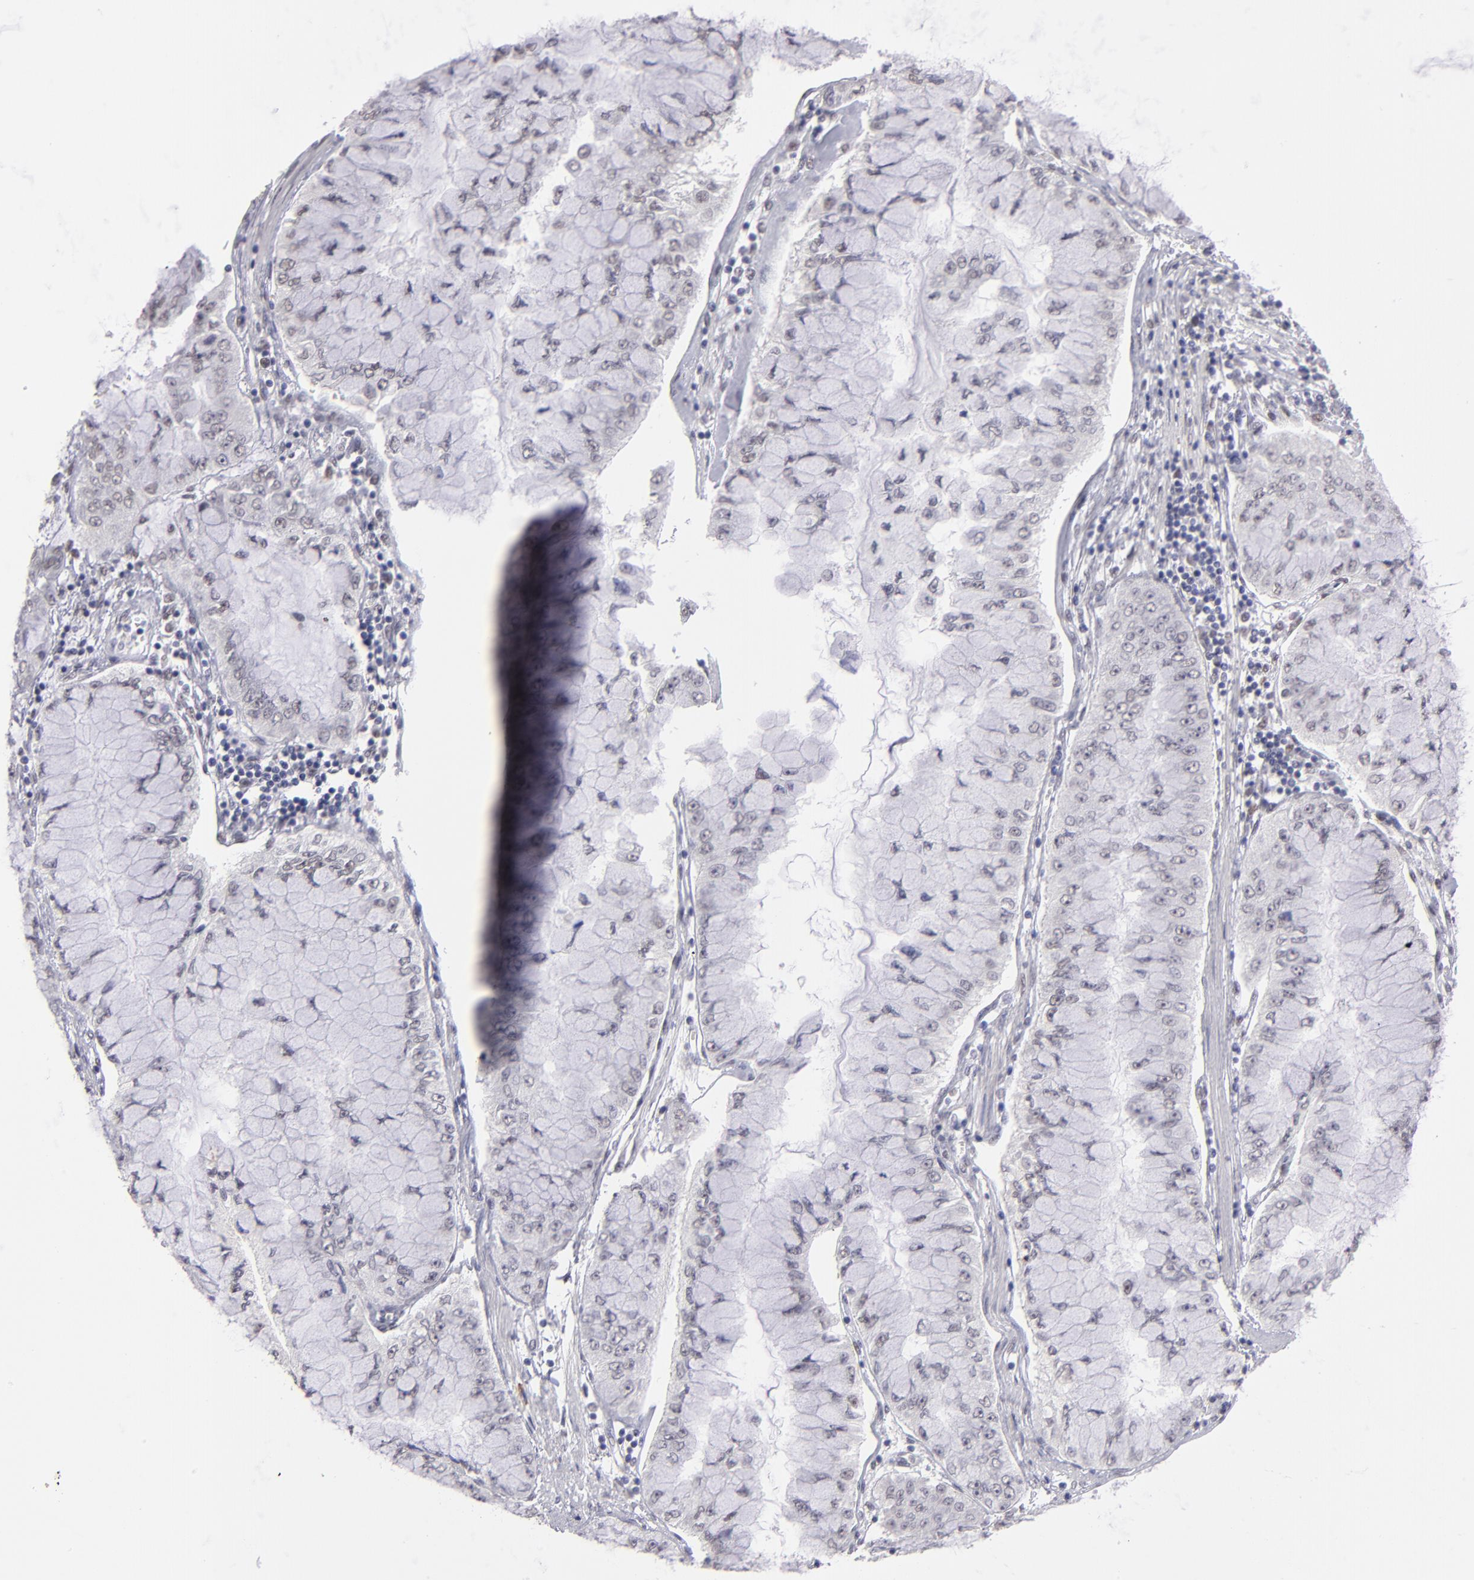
{"staining": {"intensity": "weak", "quantity": "<25%", "location": "nuclear"}, "tissue": "liver cancer", "cell_type": "Tumor cells", "image_type": "cancer", "snomed": [{"axis": "morphology", "description": "Cholangiocarcinoma"}, {"axis": "topography", "description": "Liver"}], "caption": "Immunohistochemistry of human liver cancer reveals no staining in tumor cells. (DAB IHC, high magnification).", "gene": "OTUB2", "patient": {"sex": "female", "age": 79}}